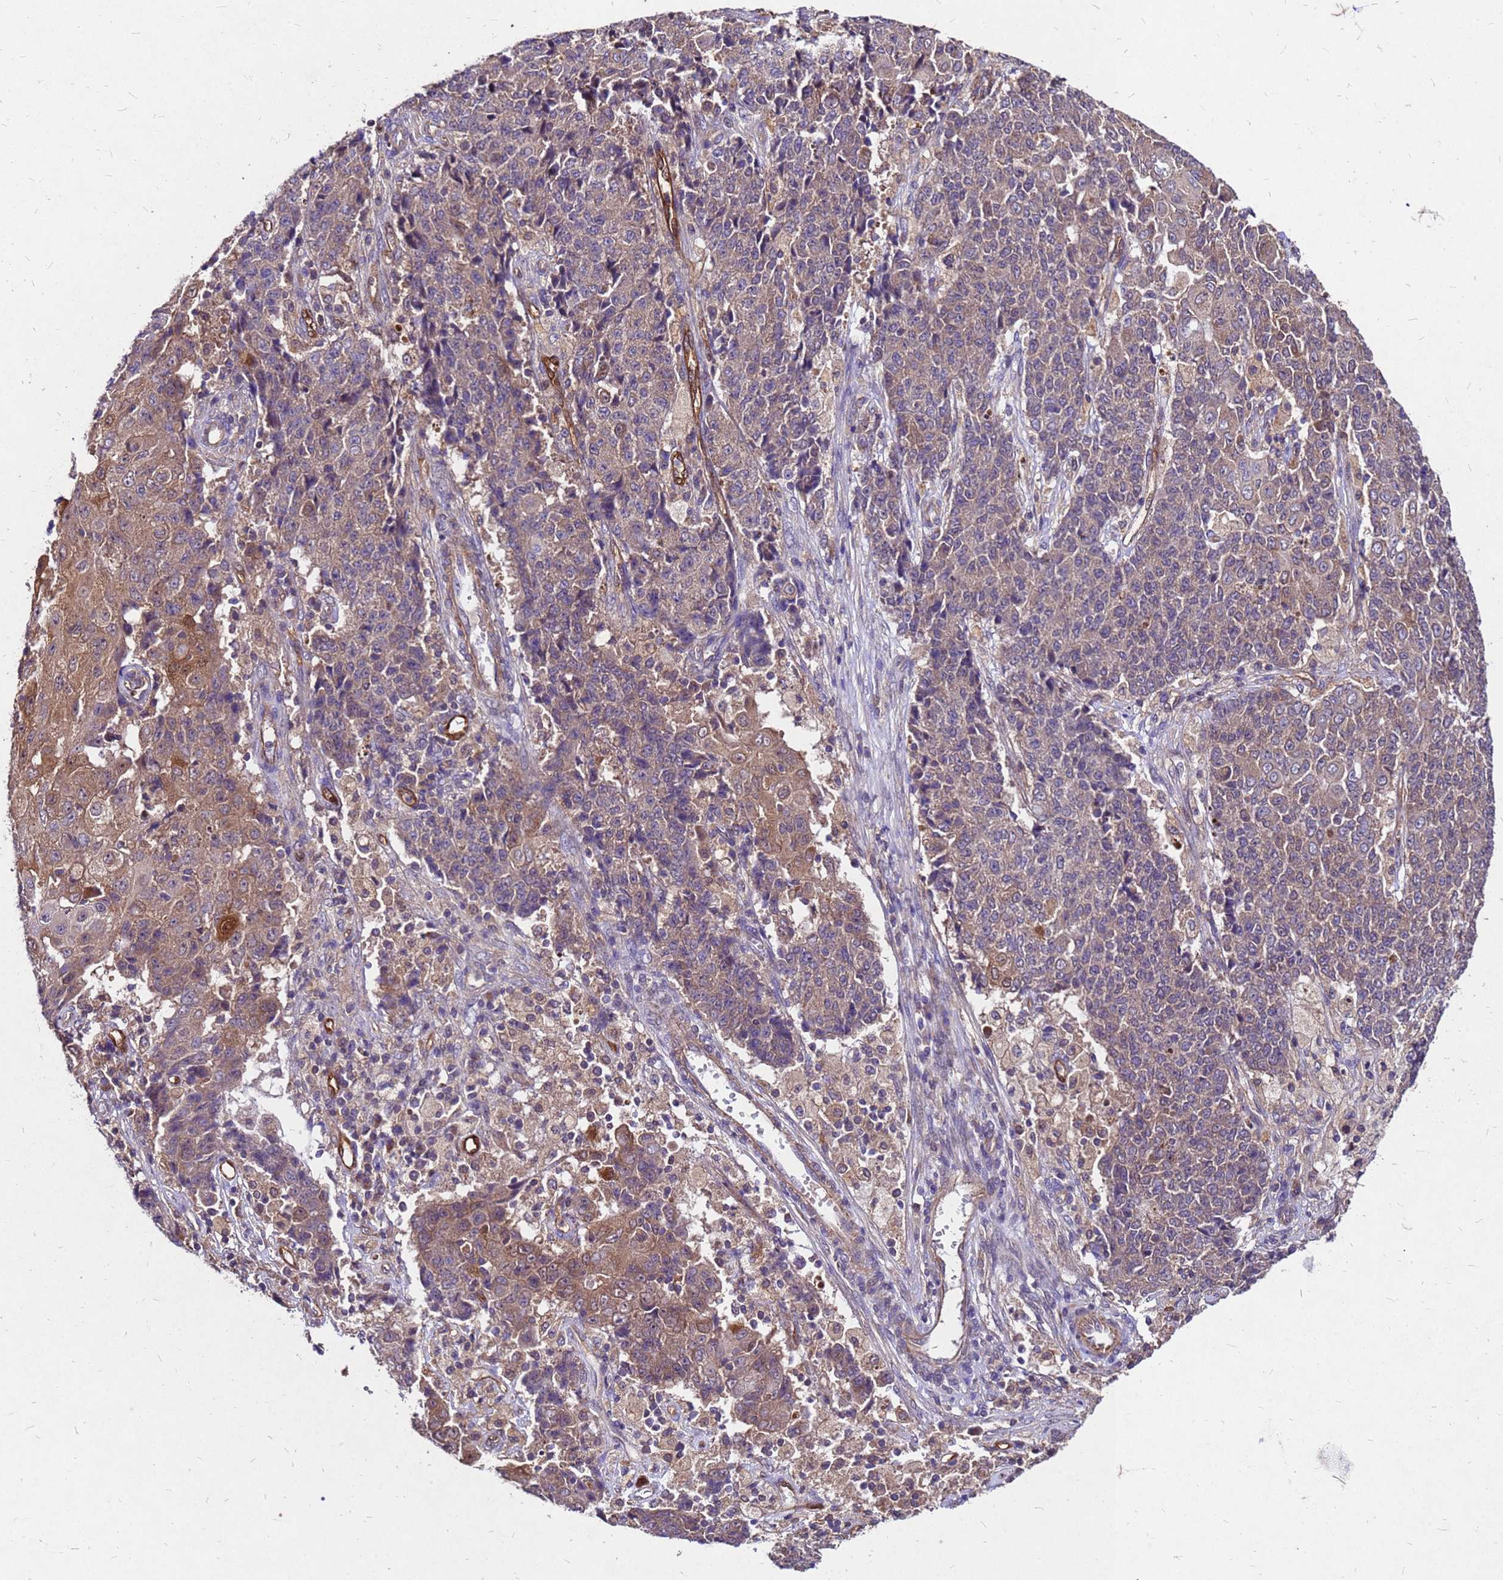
{"staining": {"intensity": "moderate", "quantity": ">75%", "location": "cytoplasmic/membranous"}, "tissue": "ovarian cancer", "cell_type": "Tumor cells", "image_type": "cancer", "snomed": [{"axis": "morphology", "description": "Carcinoma, endometroid"}, {"axis": "topography", "description": "Ovary"}], "caption": "Tumor cells demonstrate medium levels of moderate cytoplasmic/membranous expression in approximately >75% of cells in ovarian endometroid carcinoma. (brown staining indicates protein expression, while blue staining denotes nuclei).", "gene": "DUSP23", "patient": {"sex": "female", "age": 42}}